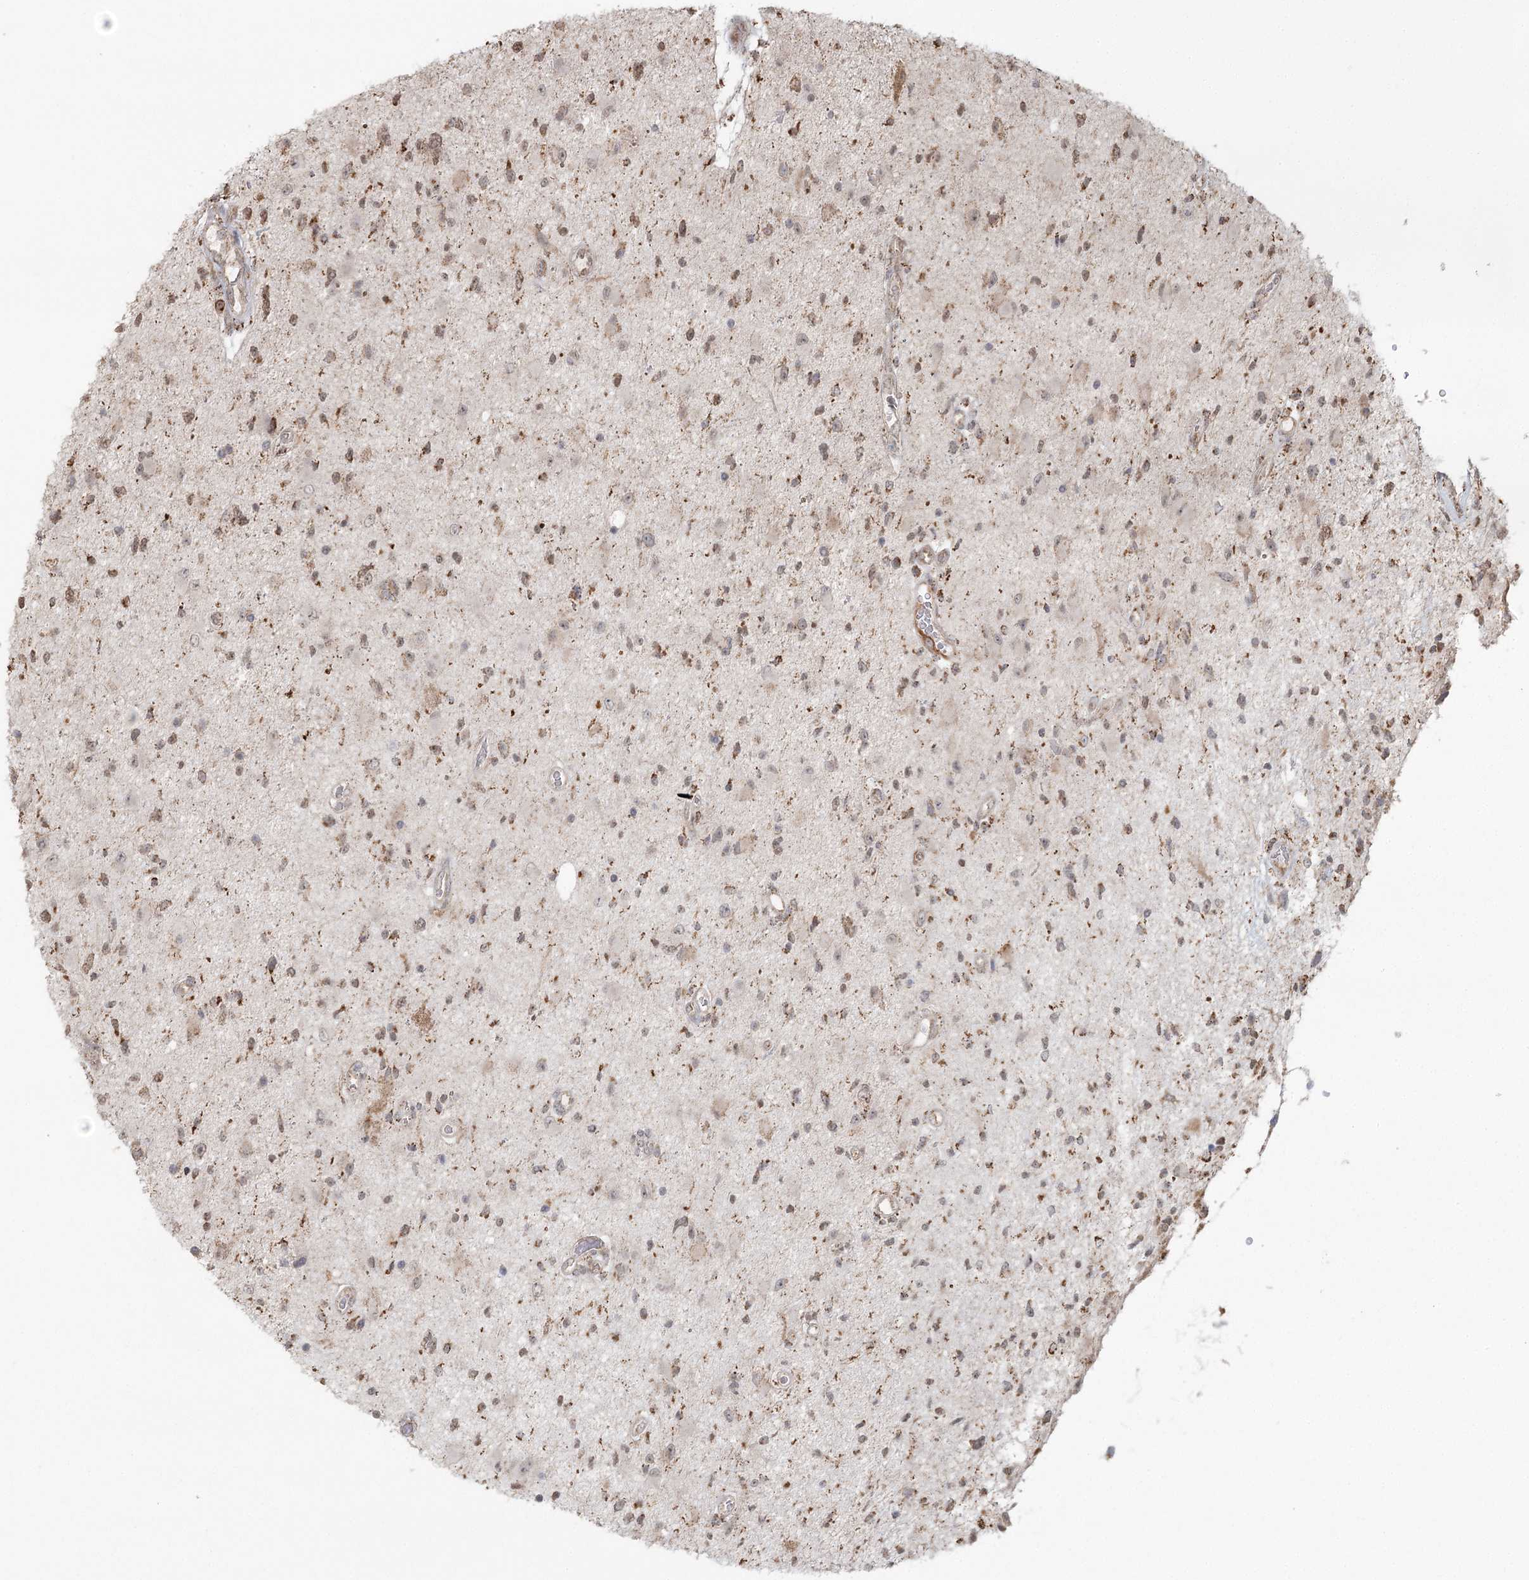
{"staining": {"intensity": "weak", "quantity": ">75%", "location": "cytoplasmic/membranous,nuclear"}, "tissue": "glioma", "cell_type": "Tumor cells", "image_type": "cancer", "snomed": [{"axis": "morphology", "description": "Glioma, malignant, High grade"}, {"axis": "topography", "description": "Brain"}], "caption": "Glioma tissue exhibits weak cytoplasmic/membranous and nuclear positivity in approximately >75% of tumor cells Using DAB (3,3'-diaminobenzidine) (brown) and hematoxylin (blue) stains, captured at high magnification using brightfield microscopy.", "gene": "LACTB", "patient": {"sex": "male", "age": 33}}